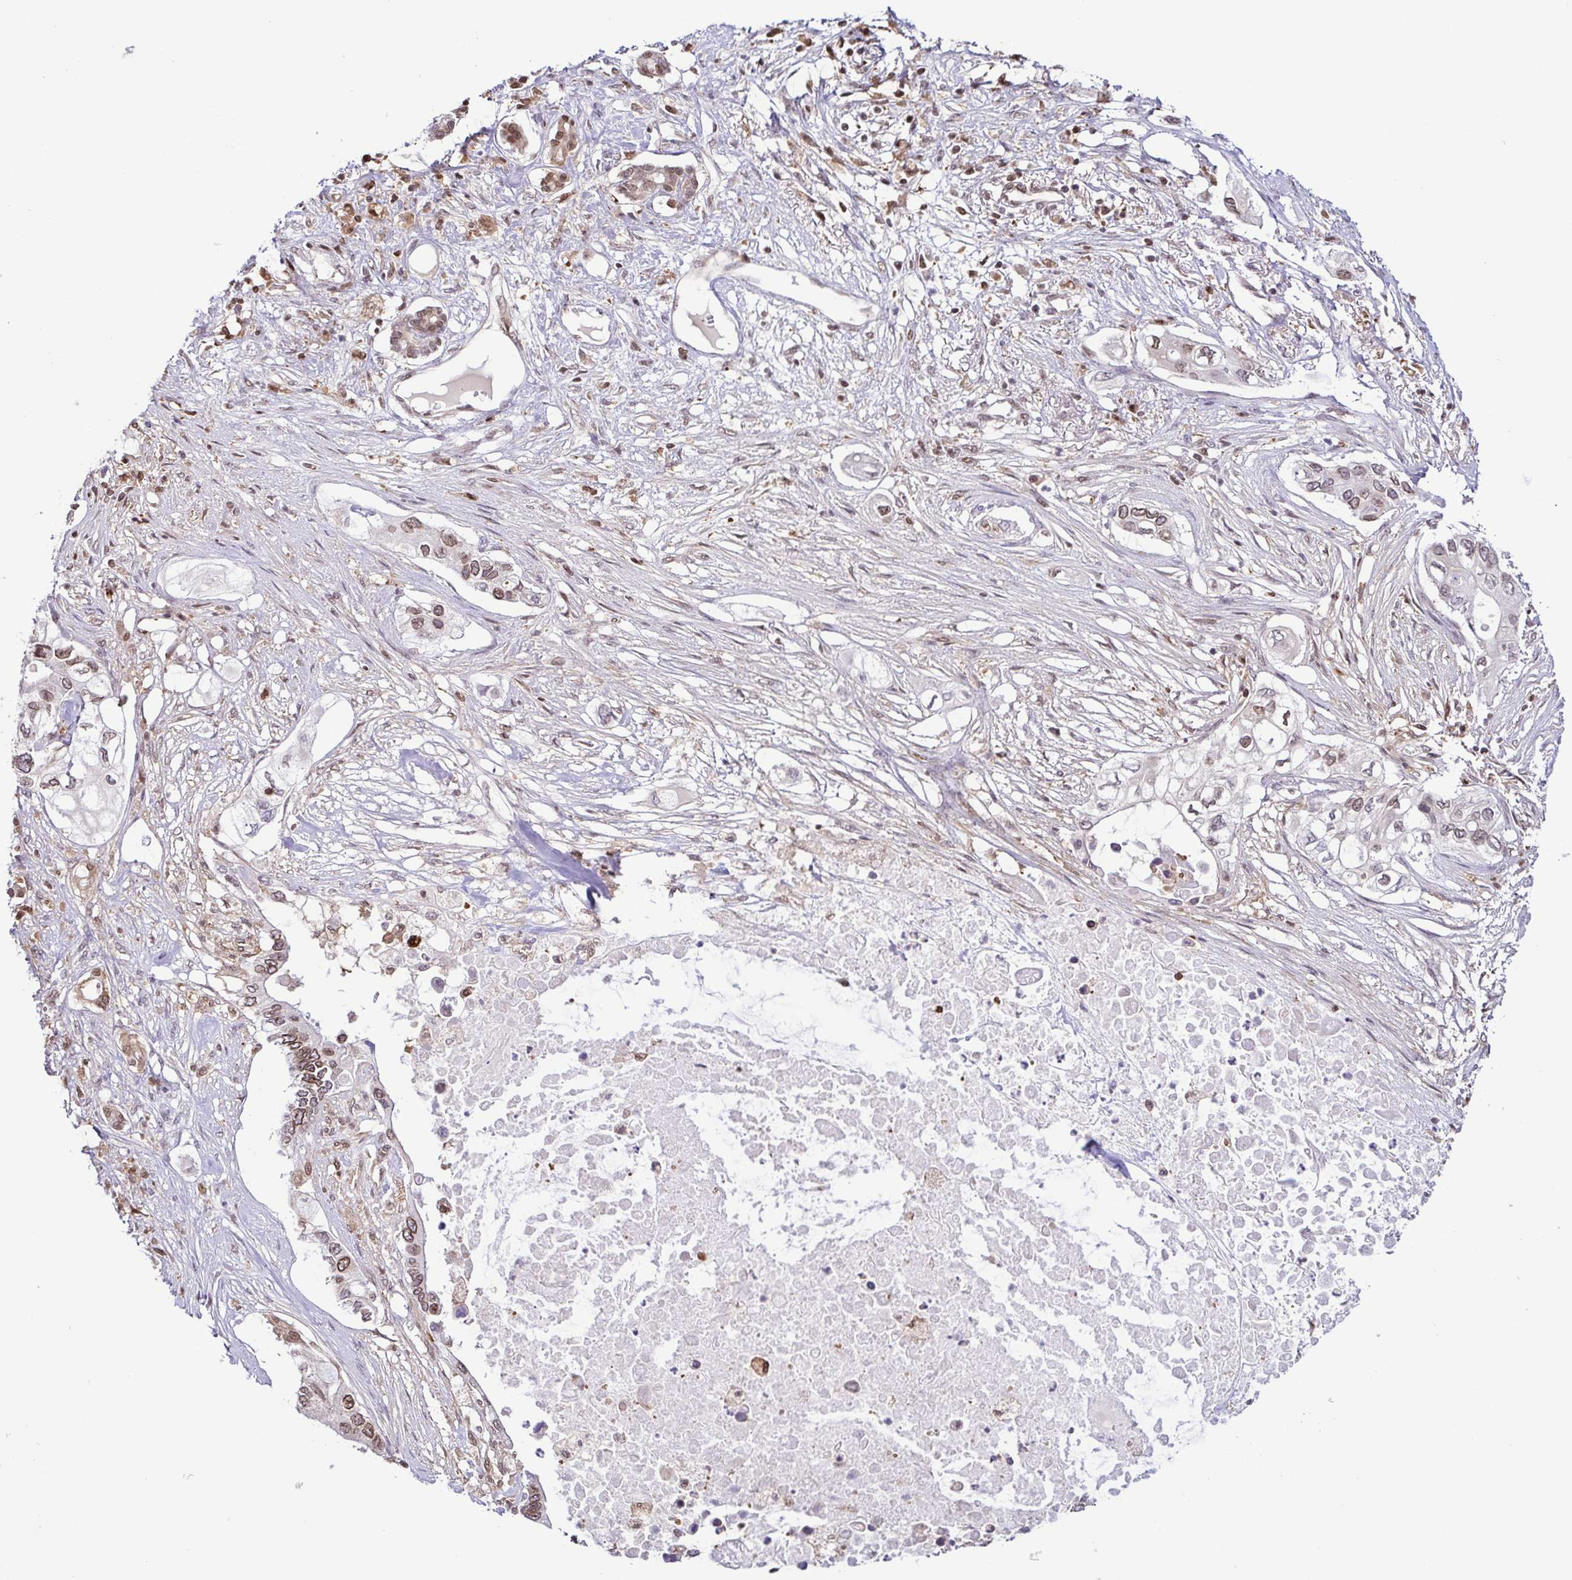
{"staining": {"intensity": "moderate", "quantity": ">75%", "location": "nuclear"}, "tissue": "pancreatic cancer", "cell_type": "Tumor cells", "image_type": "cancer", "snomed": [{"axis": "morphology", "description": "Adenocarcinoma, NOS"}, {"axis": "topography", "description": "Pancreas"}], "caption": "A brown stain labels moderate nuclear positivity of a protein in pancreatic cancer (adenocarcinoma) tumor cells.", "gene": "PSMB9", "patient": {"sex": "female", "age": 63}}